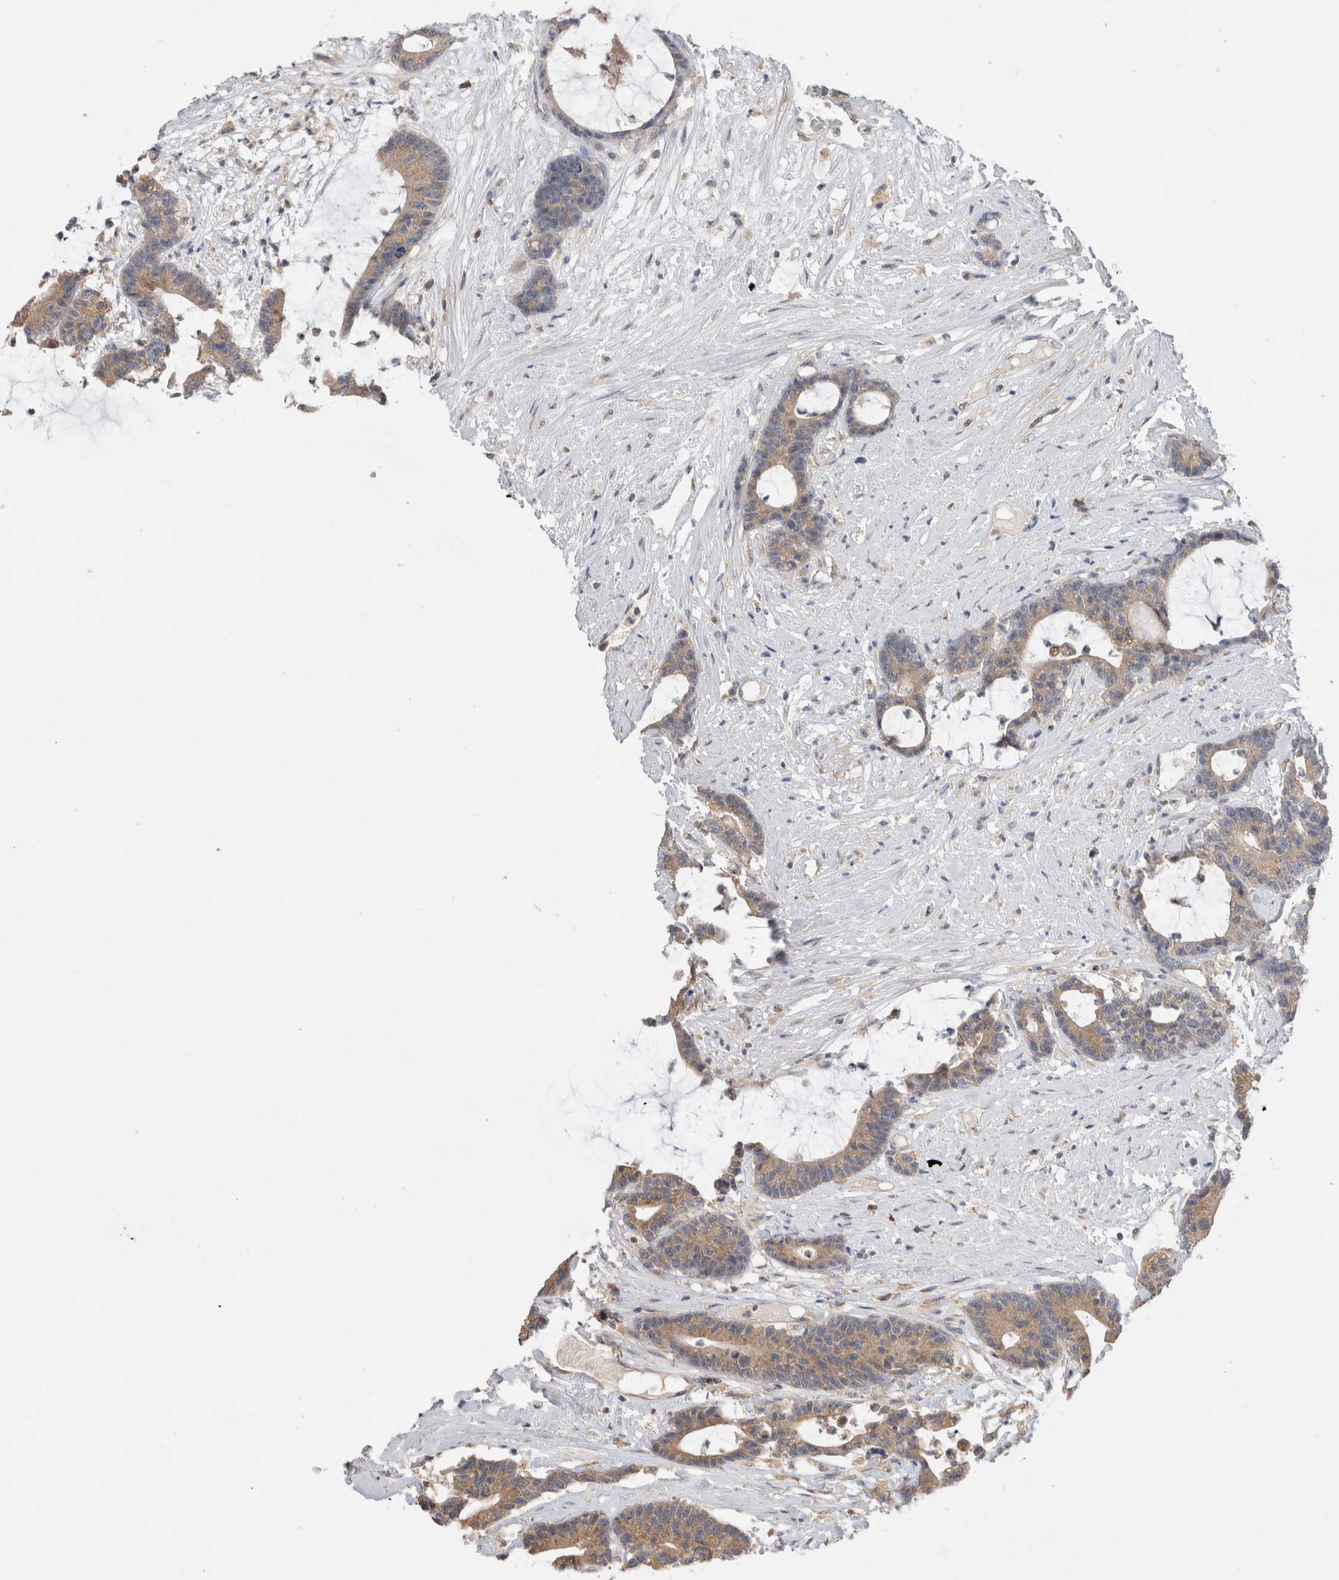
{"staining": {"intensity": "weak", "quantity": ">75%", "location": "cytoplasmic/membranous"}, "tissue": "colorectal cancer", "cell_type": "Tumor cells", "image_type": "cancer", "snomed": [{"axis": "morphology", "description": "Adenocarcinoma, NOS"}, {"axis": "topography", "description": "Colon"}], "caption": "Protein expression analysis of human colorectal cancer (adenocarcinoma) reveals weak cytoplasmic/membranous expression in approximately >75% of tumor cells.", "gene": "GAS1", "patient": {"sex": "female", "age": 84}}